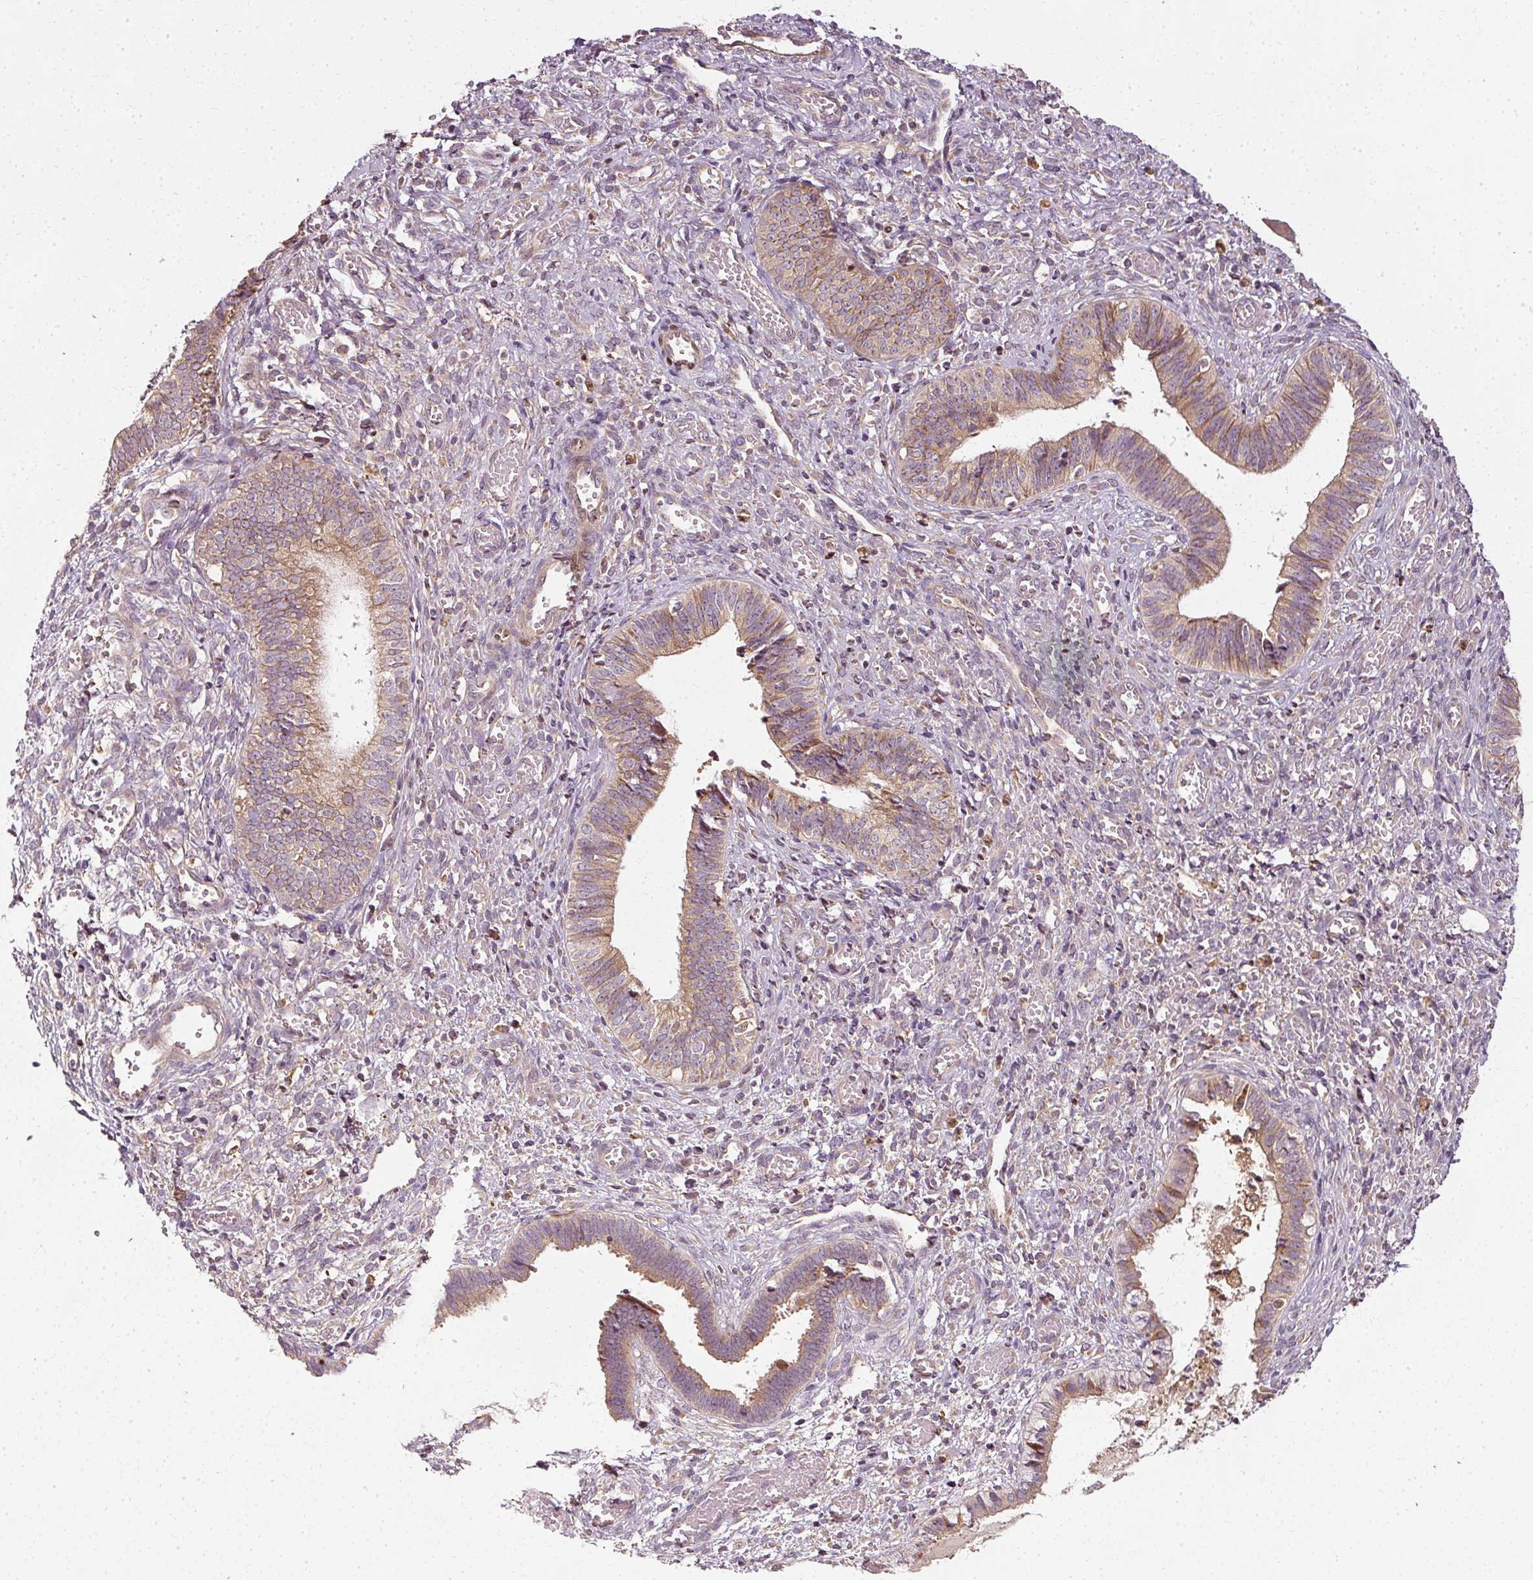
{"staining": {"intensity": "moderate", "quantity": ">75%", "location": "cytoplasmic/membranous"}, "tissue": "cervical cancer", "cell_type": "Tumor cells", "image_type": "cancer", "snomed": [{"axis": "morphology", "description": "Squamous cell carcinoma, NOS"}, {"axis": "topography", "description": "Cervix"}], "caption": "A brown stain shows moderate cytoplasmic/membranous positivity of a protein in human cervical cancer tumor cells.", "gene": "NAPA", "patient": {"sex": "female", "age": 59}}